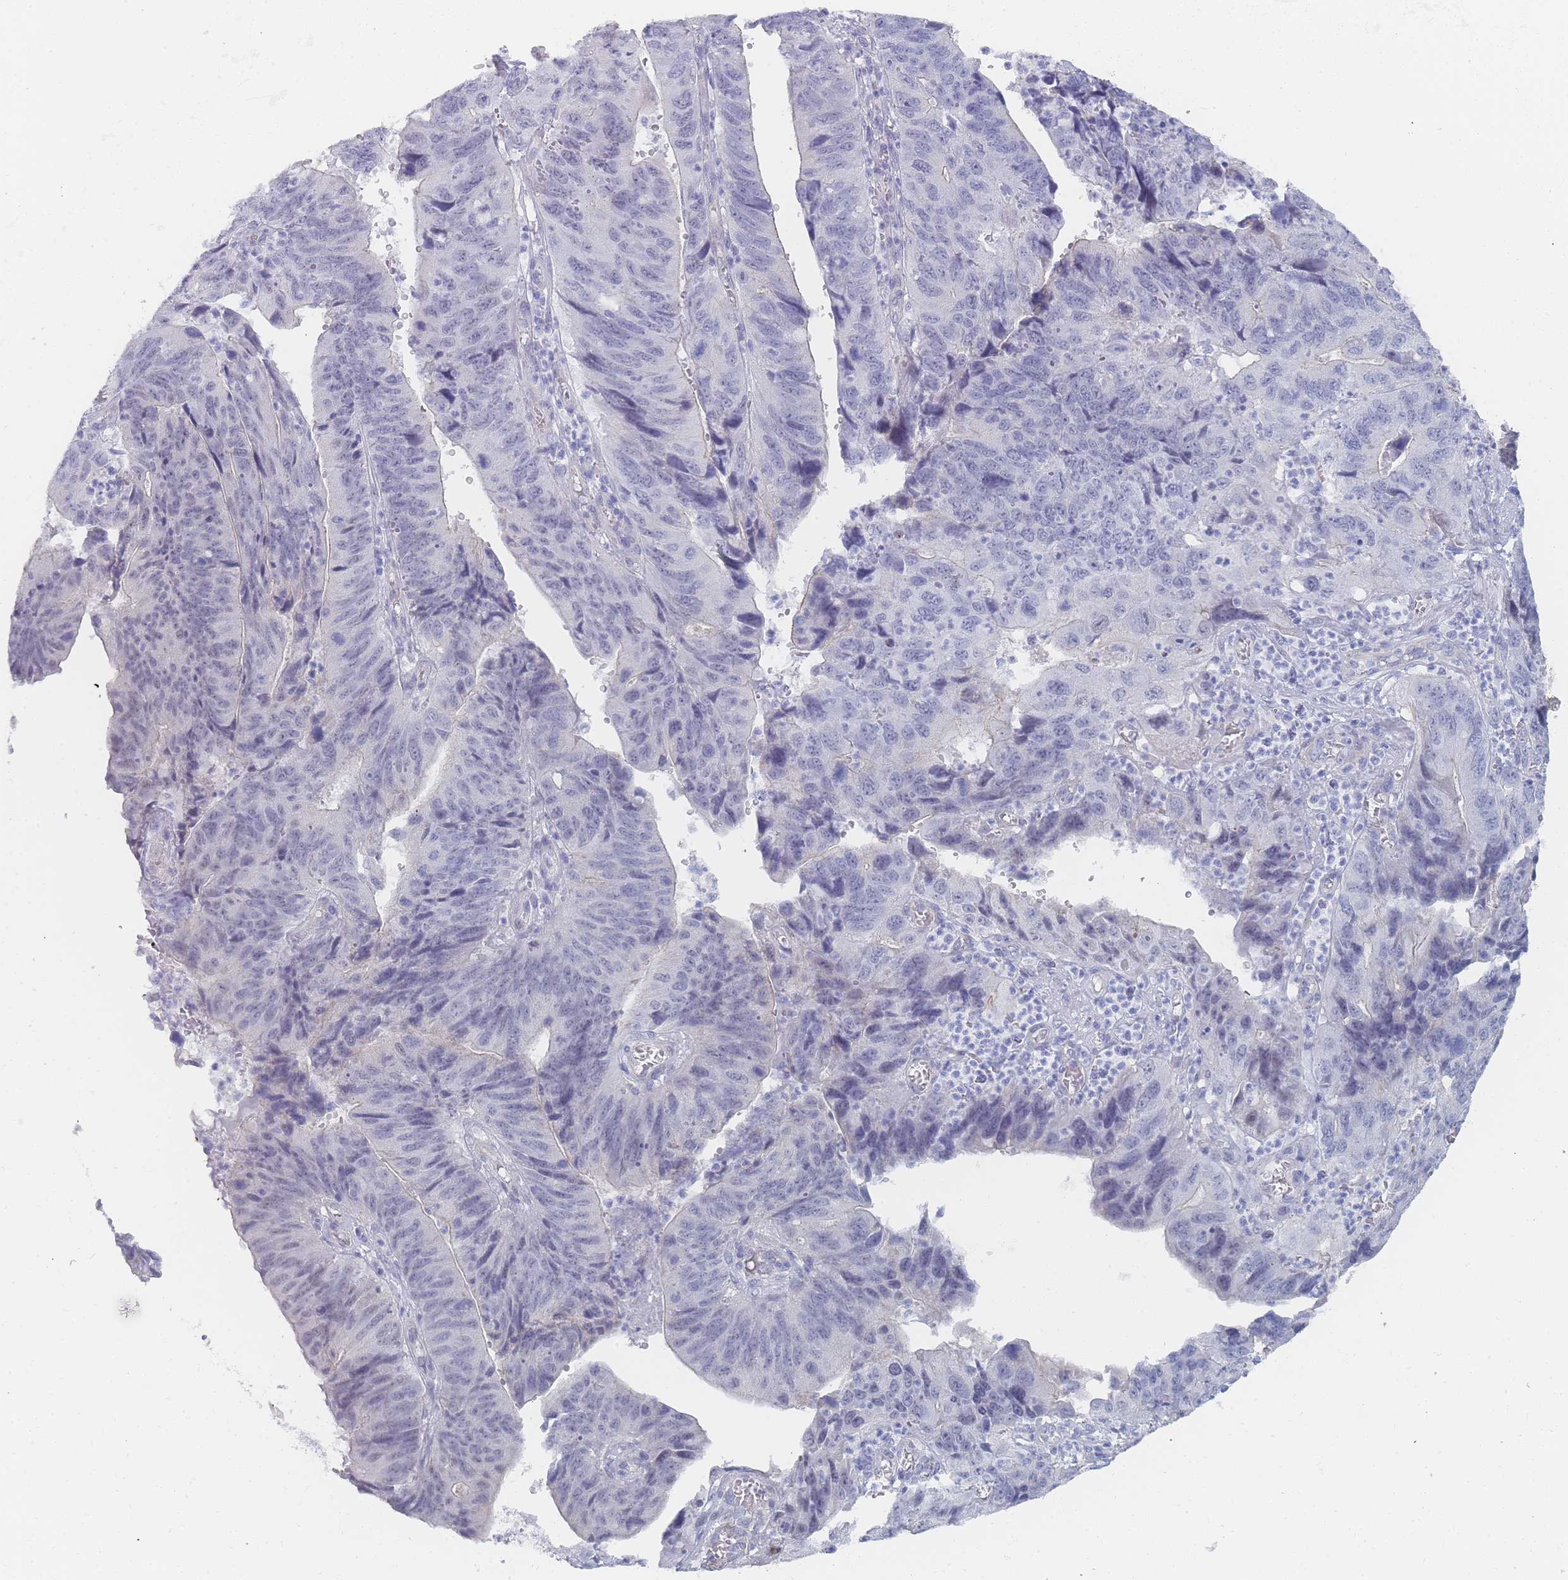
{"staining": {"intensity": "negative", "quantity": "none", "location": "none"}, "tissue": "stomach cancer", "cell_type": "Tumor cells", "image_type": "cancer", "snomed": [{"axis": "morphology", "description": "Adenocarcinoma, NOS"}, {"axis": "topography", "description": "Stomach"}], "caption": "Tumor cells show no significant protein expression in stomach adenocarcinoma.", "gene": "IMPG1", "patient": {"sex": "male", "age": 59}}